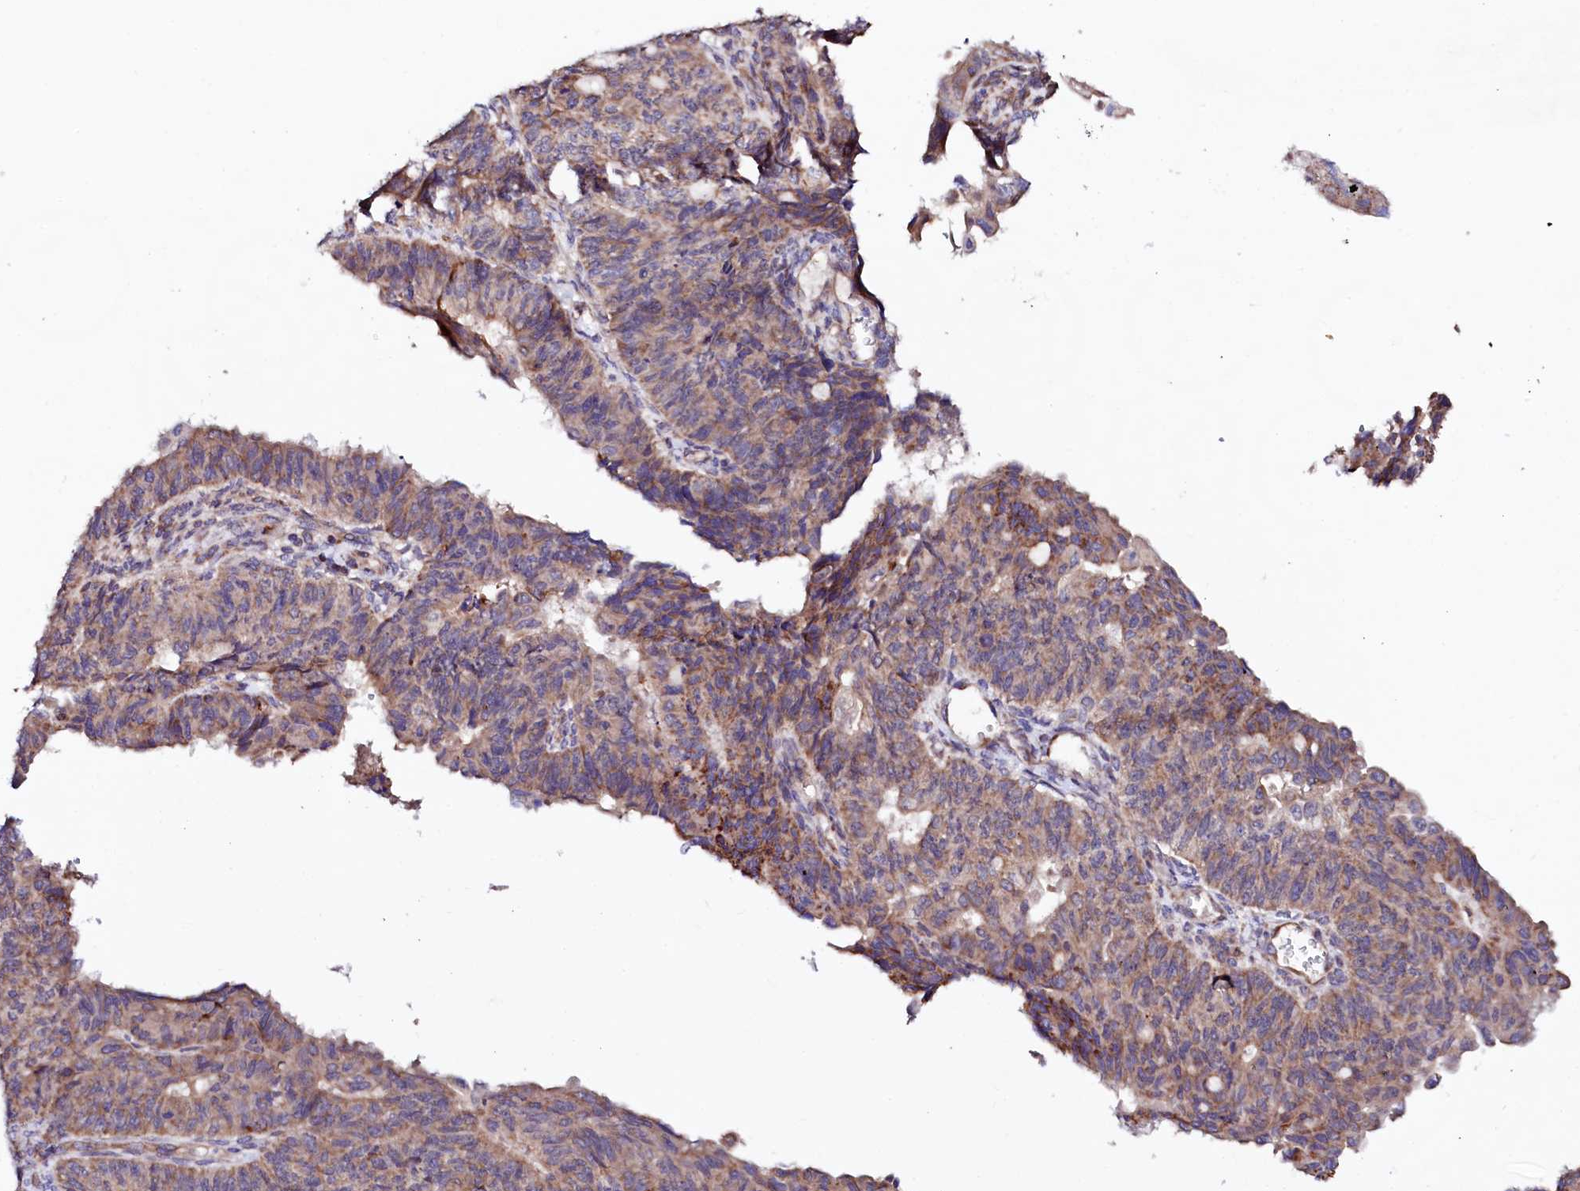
{"staining": {"intensity": "moderate", "quantity": ">75%", "location": "cytoplasmic/membranous"}, "tissue": "endometrial cancer", "cell_type": "Tumor cells", "image_type": "cancer", "snomed": [{"axis": "morphology", "description": "Adenocarcinoma, NOS"}, {"axis": "topography", "description": "Endometrium"}], "caption": "This is a photomicrograph of immunohistochemistry staining of endometrial cancer, which shows moderate expression in the cytoplasmic/membranous of tumor cells.", "gene": "UBE3C", "patient": {"sex": "female", "age": 32}}